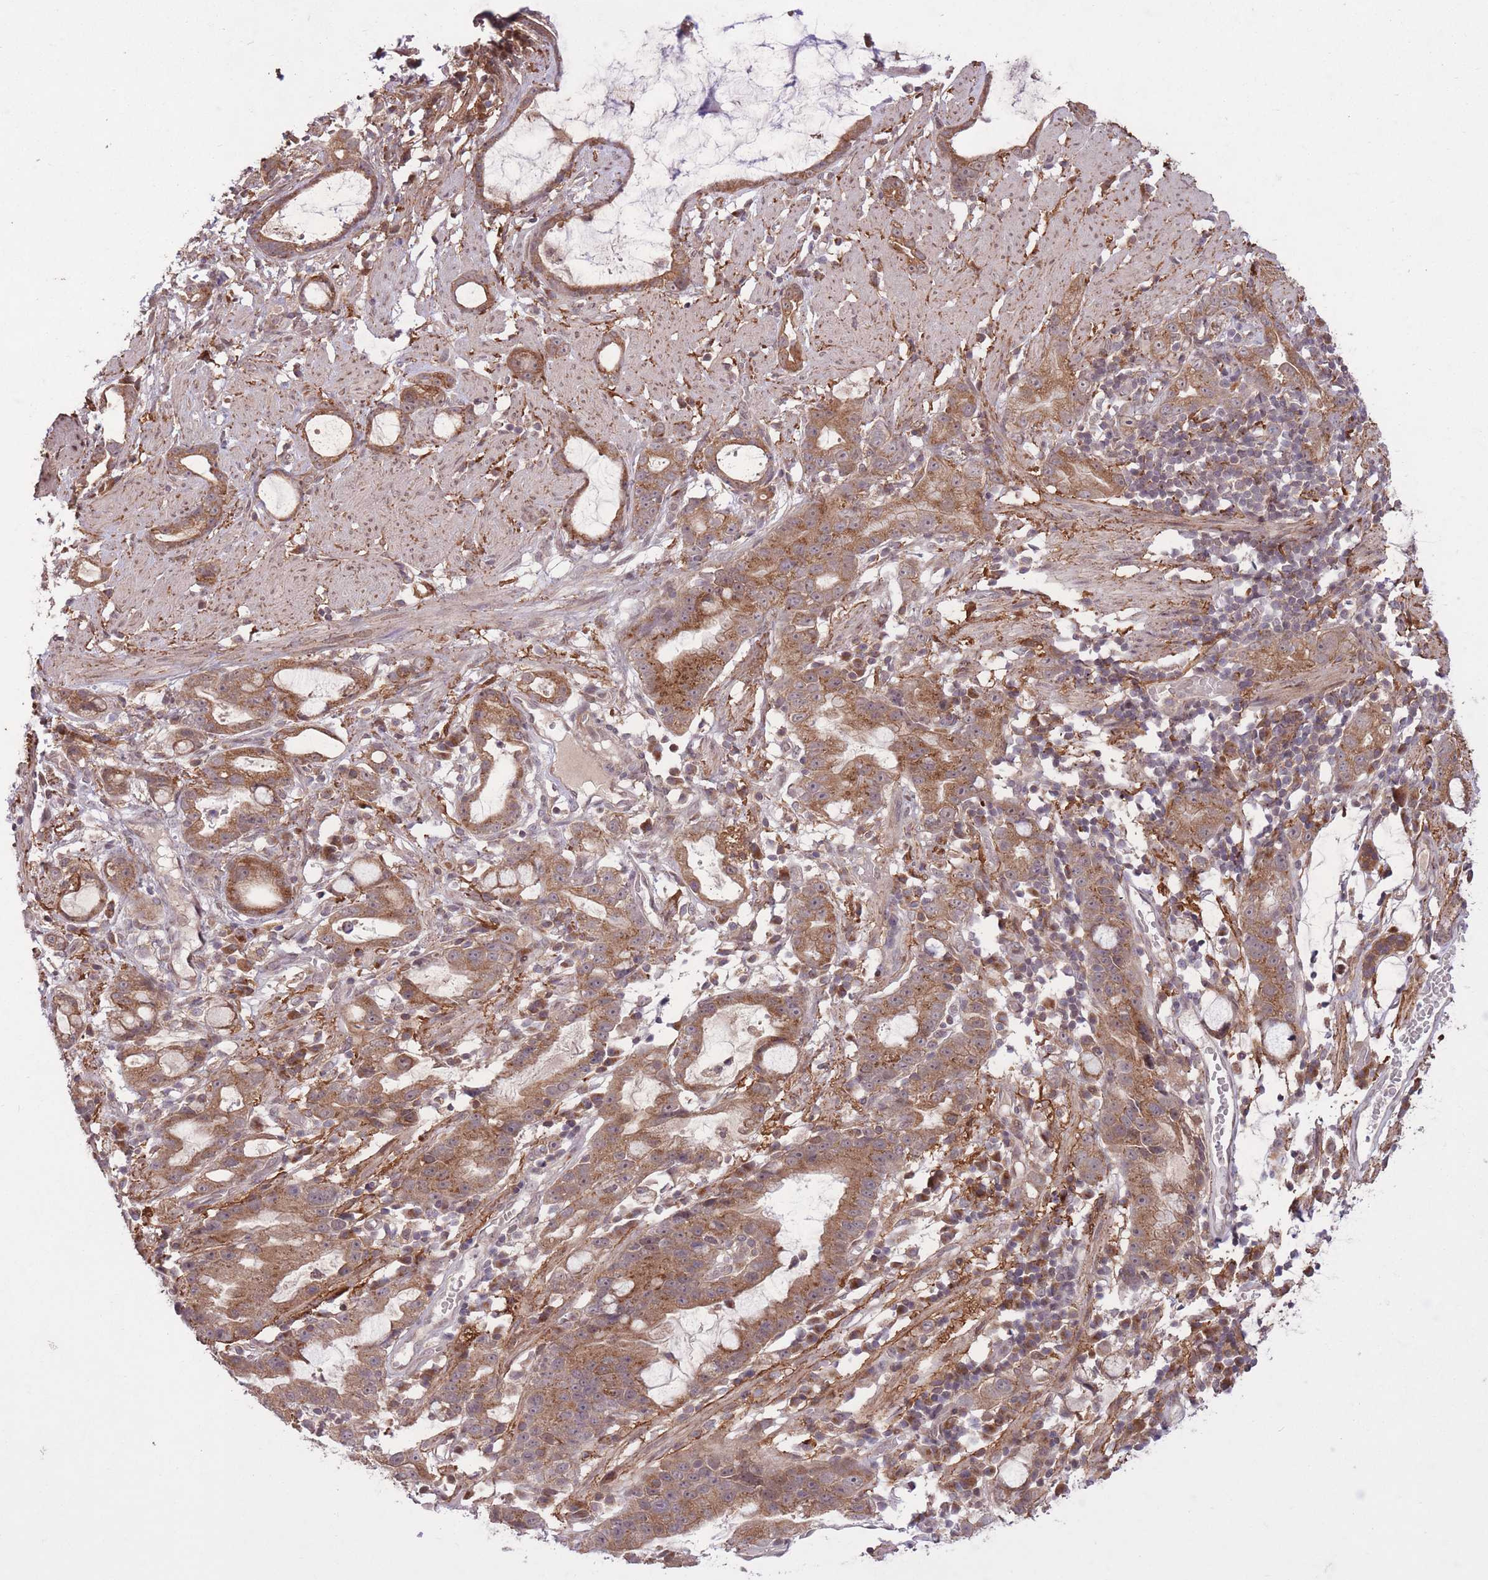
{"staining": {"intensity": "moderate", "quantity": ">75%", "location": "cytoplasmic/membranous"}, "tissue": "stomach cancer", "cell_type": "Tumor cells", "image_type": "cancer", "snomed": [{"axis": "morphology", "description": "Adenocarcinoma, NOS"}, {"axis": "topography", "description": "Stomach"}], "caption": "Stomach cancer stained with DAB immunohistochemistry demonstrates medium levels of moderate cytoplasmic/membranous positivity in approximately >75% of tumor cells.", "gene": "ZNF391", "patient": {"sex": "male", "age": 55}}